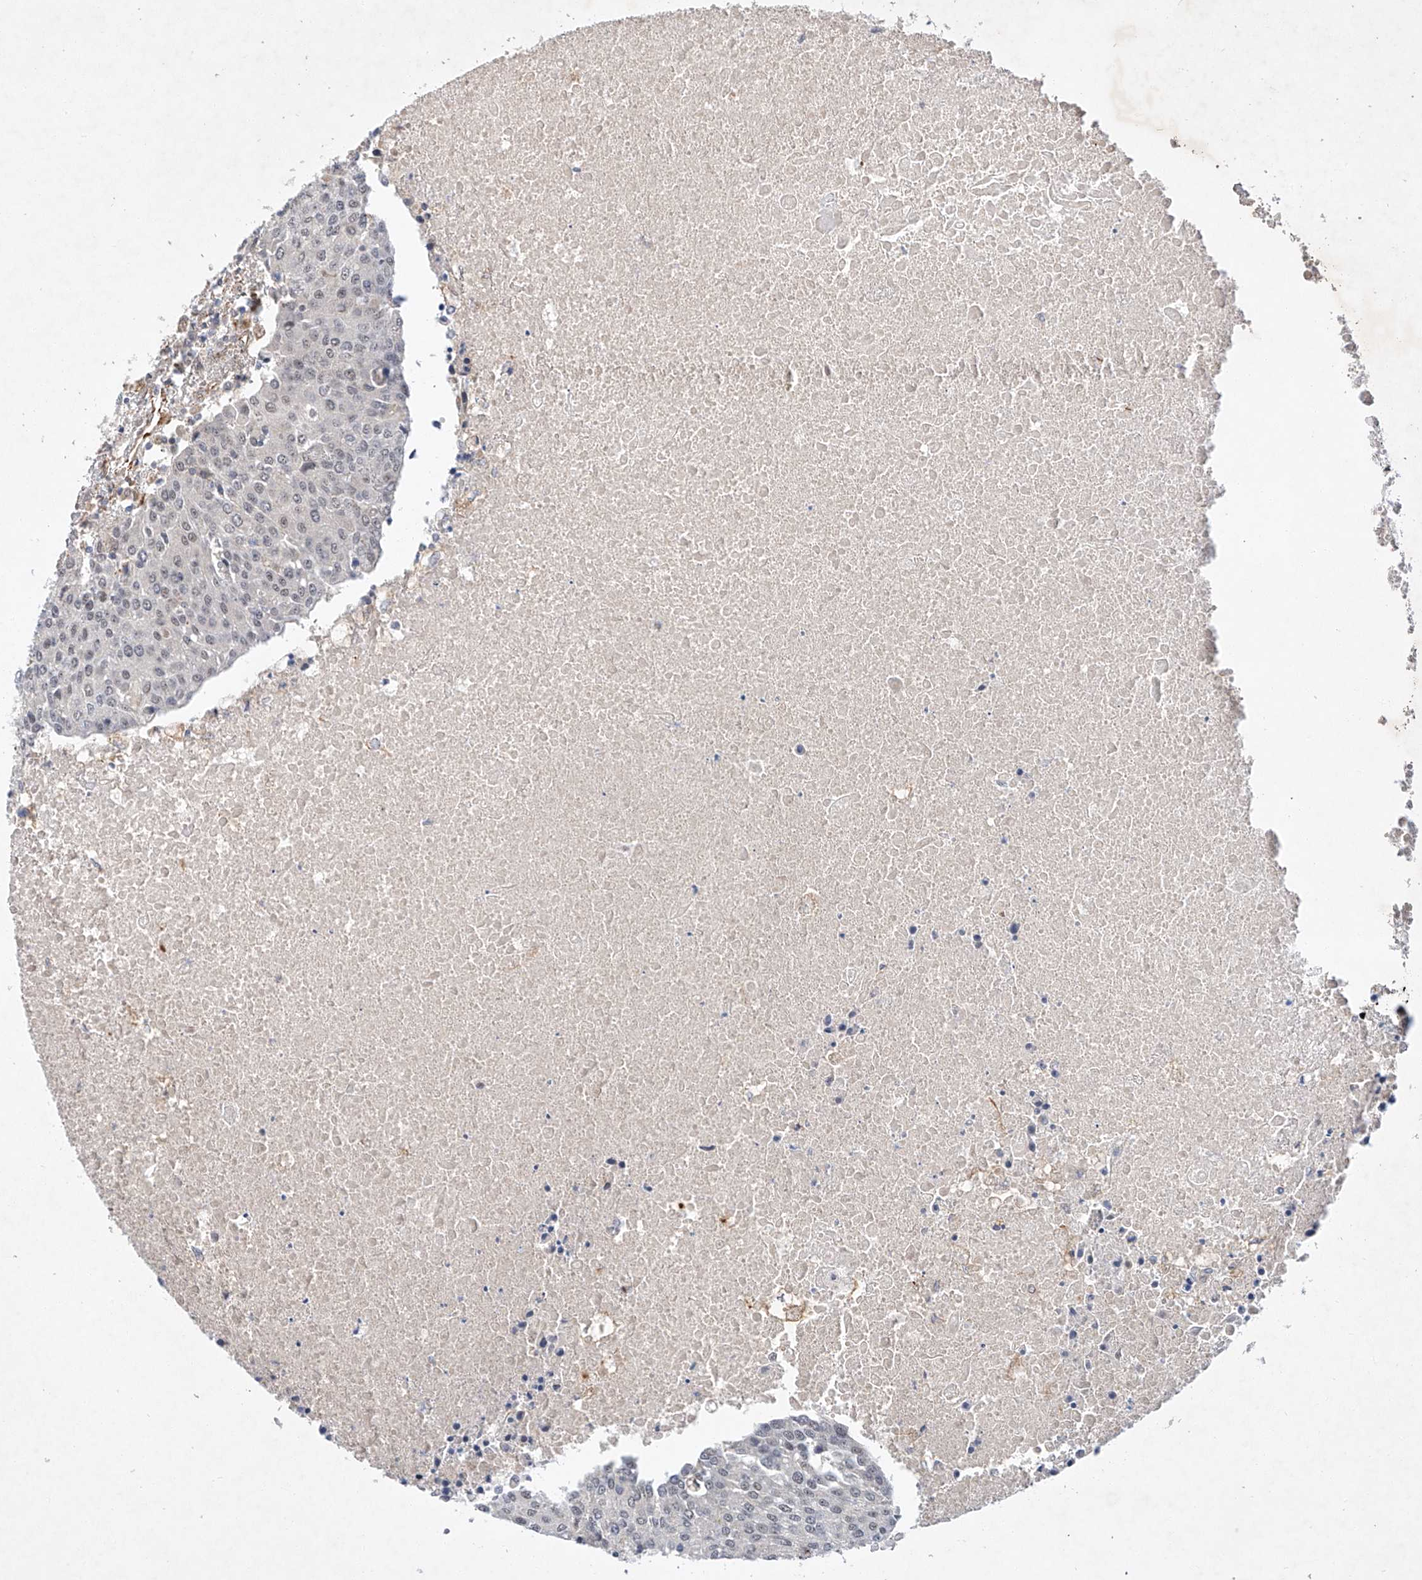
{"staining": {"intensity": "negative", "quantity": "none", "location": "none"}, "tissue": "urothelial cancer", "cell_type": "Tumor cells", "image_type": "cancer", "snomed": [{"axis": "morphology", "description": "Urothelial carcinoma, High grade"}, {"axis": "topography", "description": "Urinary bladder"}], "caption": "There is no significant staining in tumor cells of urothelial carcinoma (high-grade). The staining was performed using DAB to visualize the protein expression in brown, while the nuclei were stained in blue with hematoxylin (Magnification: 20x).", "gene": "AMD1", "patient": {"sex": "female", "age": 85}}